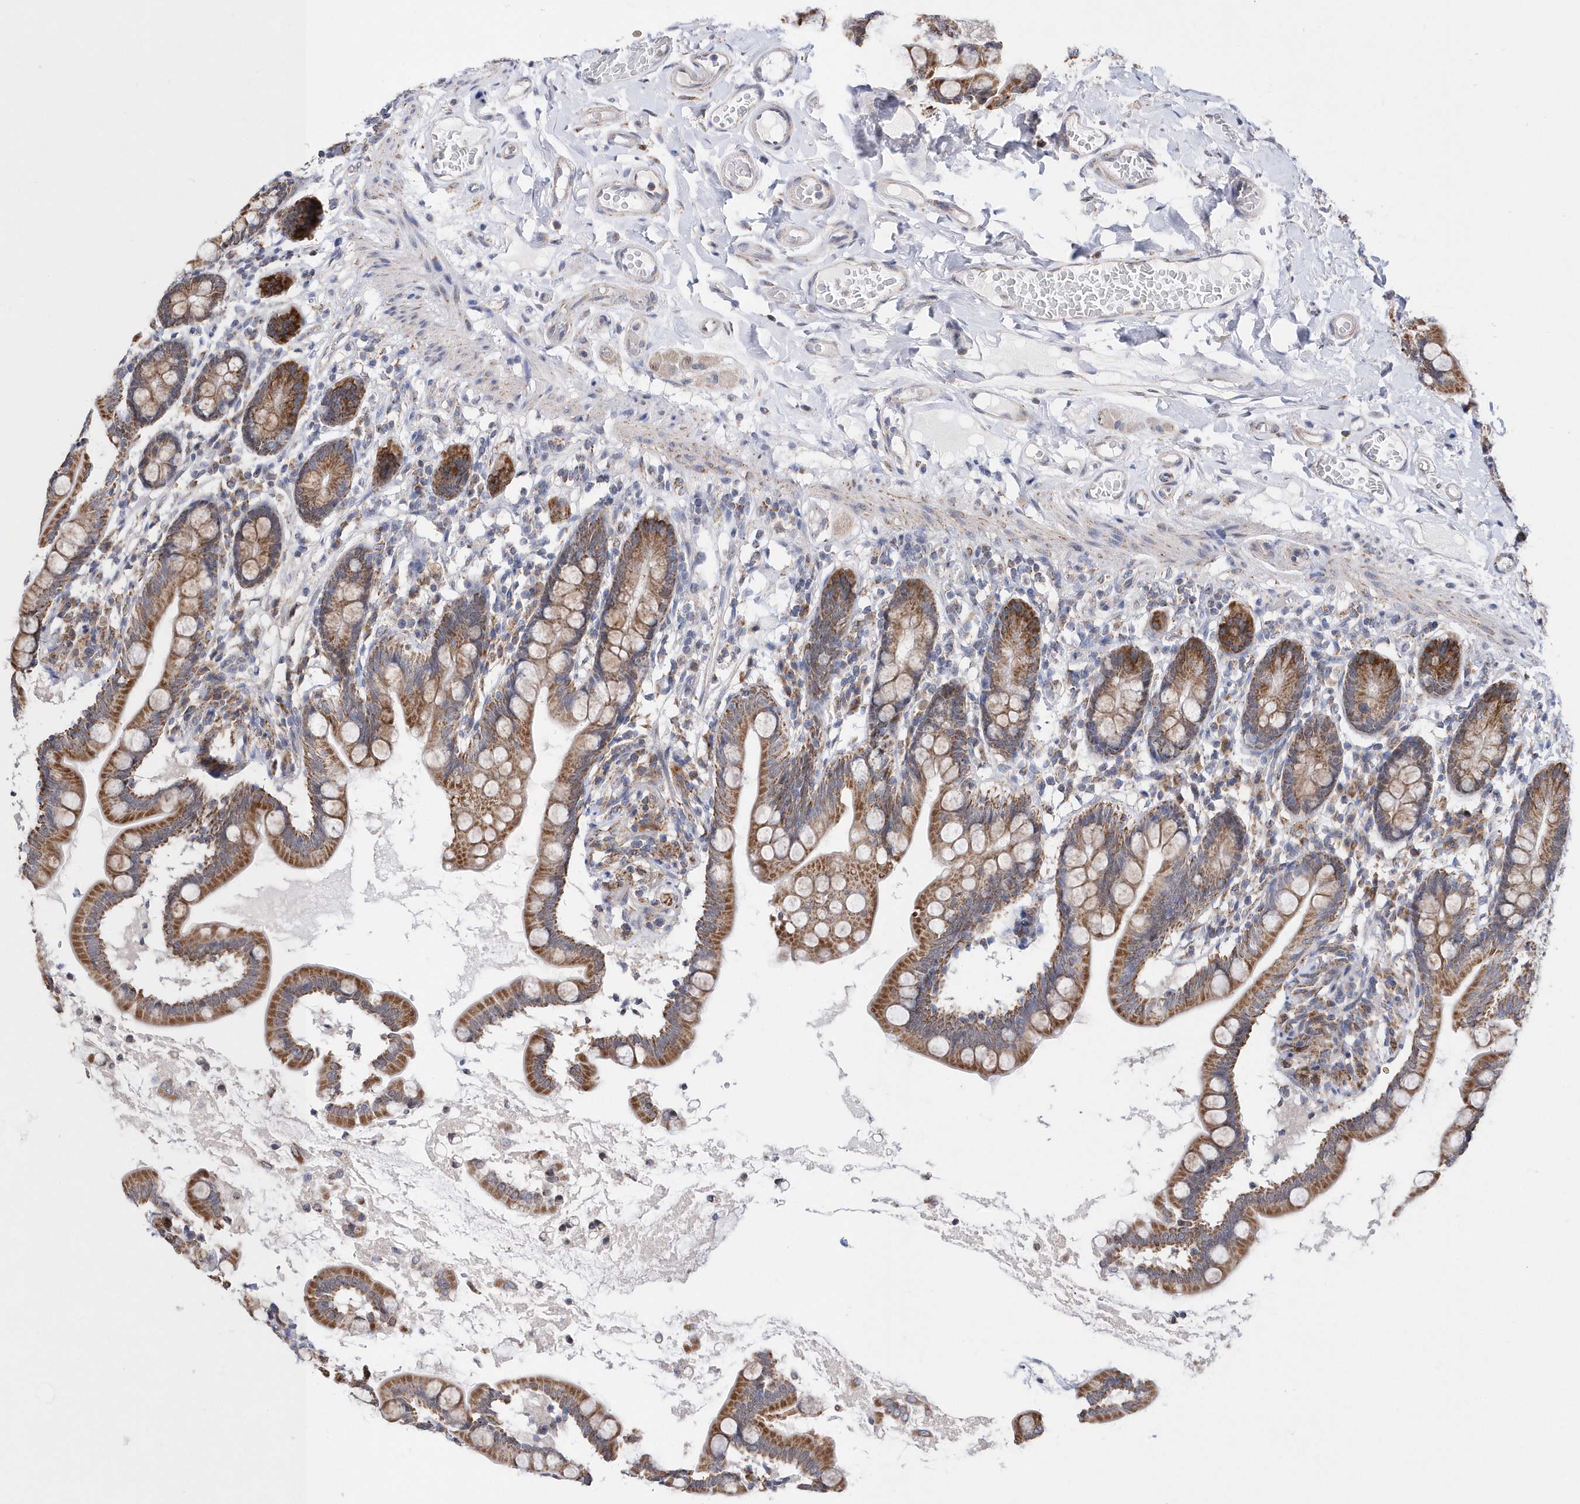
{"staining": {"intensity": "moderate", "quantity": ">75%", "location": "cytoplasmic/membranous"}, "tissue": "small intestine", "cell_type": "Glandular cells", "image_type": "normal", "snomed": [{"axis": "morphology", "description": "Normal tissue, NOS"}, {"axis": "topography", "description": "Small intestine"}], "caption": "Small intestine stained with IHC displays moderate cytoplasmic/membranous staining in approximately >75% of glandular cells.", "gene": "SPATA5", "patient": {"sex": "female", "age": 64}}